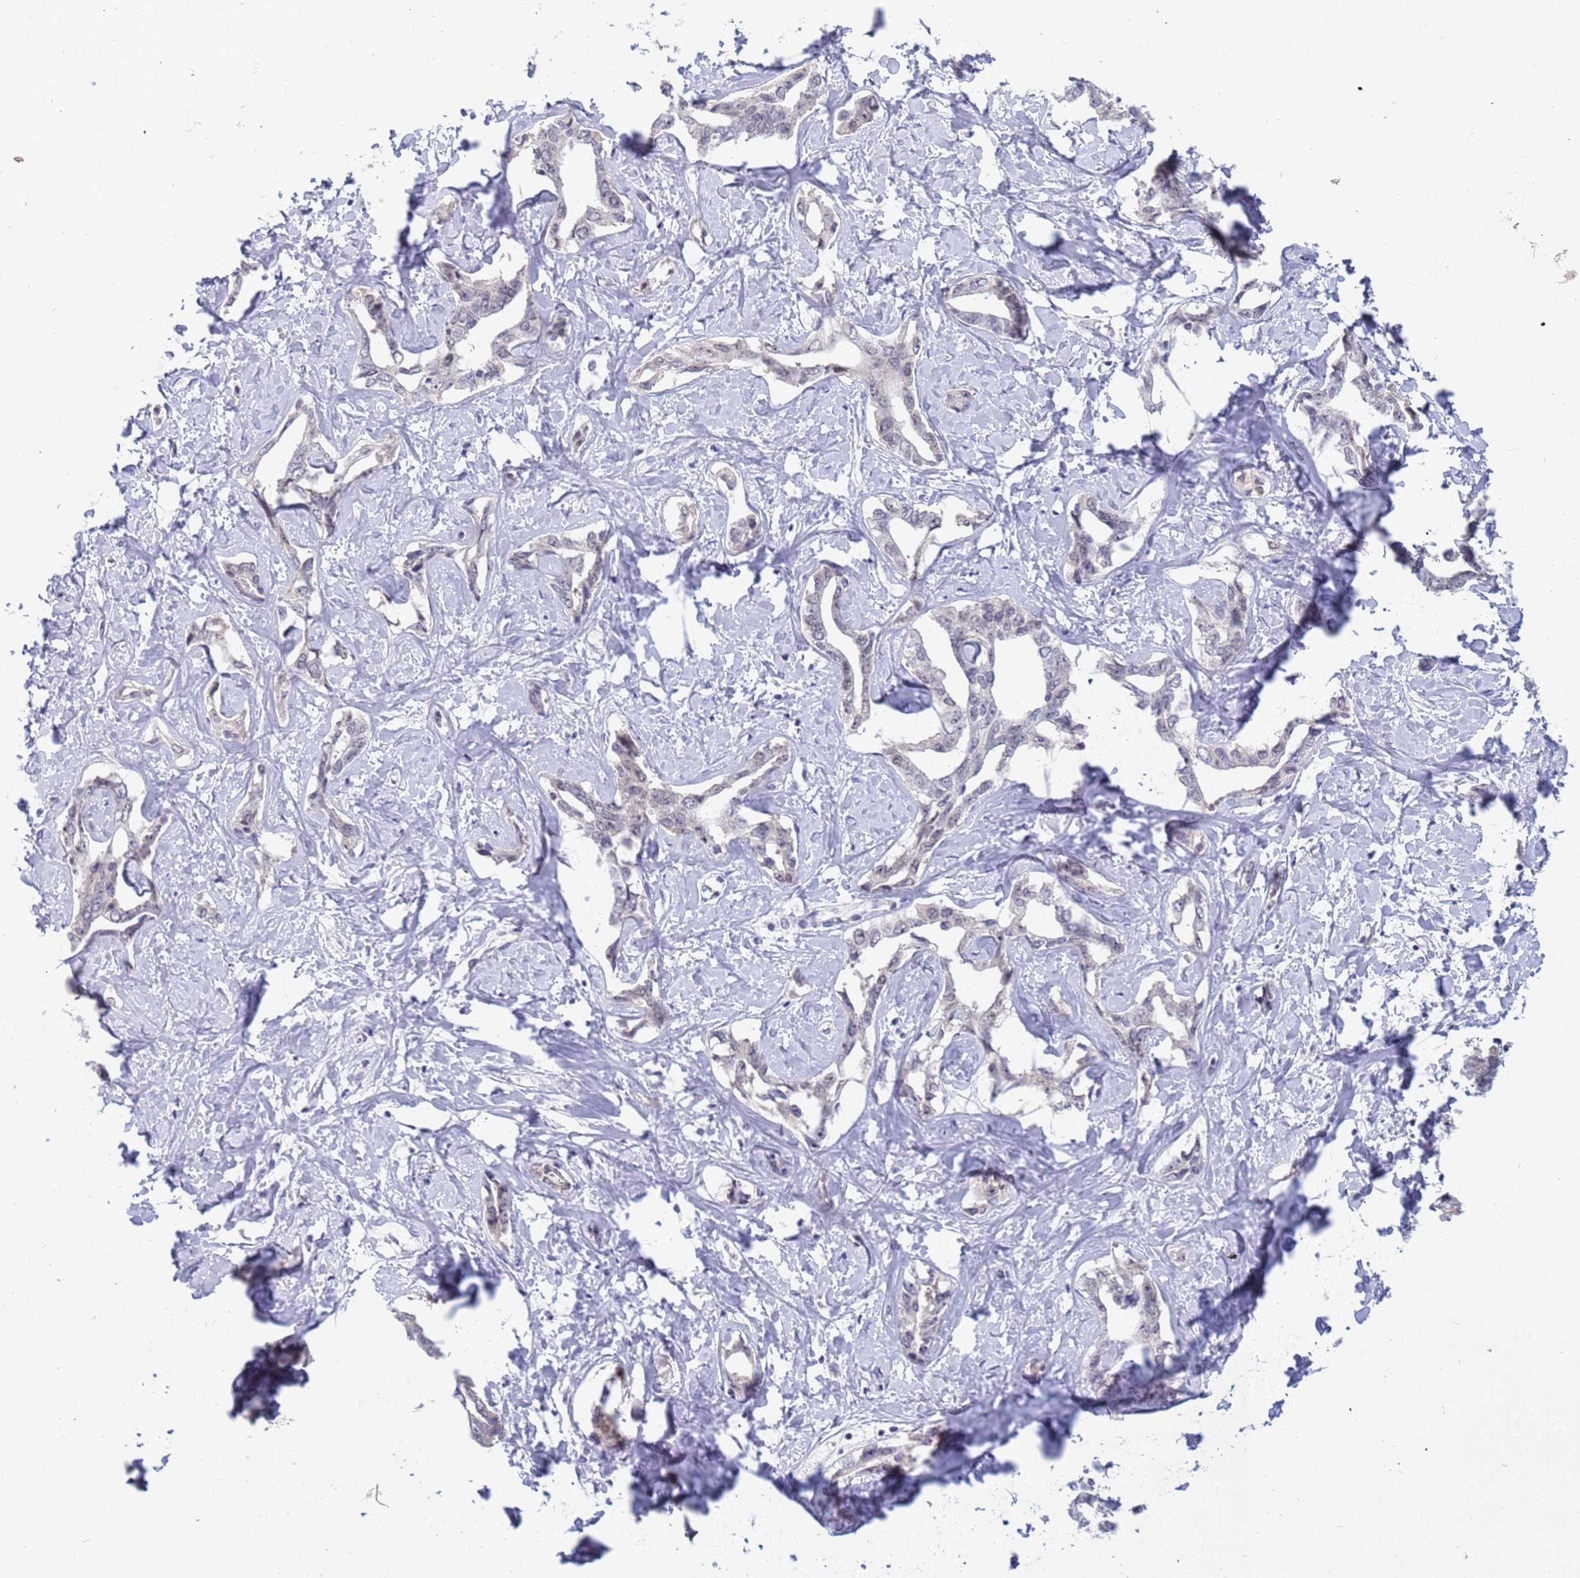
{"staining": {"intensity": "negative", "quantity": "none", "location": "none"}, "tissue": "liver cancer", "cell_type": "Tumor cells", "image_type": "cancer", "snomed": [{"axis": "morphology", "description": "Cholangiocarcinoma"}, {"axis": "topography", "description": "Liver"}], "caption": "Tumor cells show no significant protein staining in cholangiocarcinoma (liver).", "gene": "CXorf65", "patient": {"sex": "male", "age": 59}}